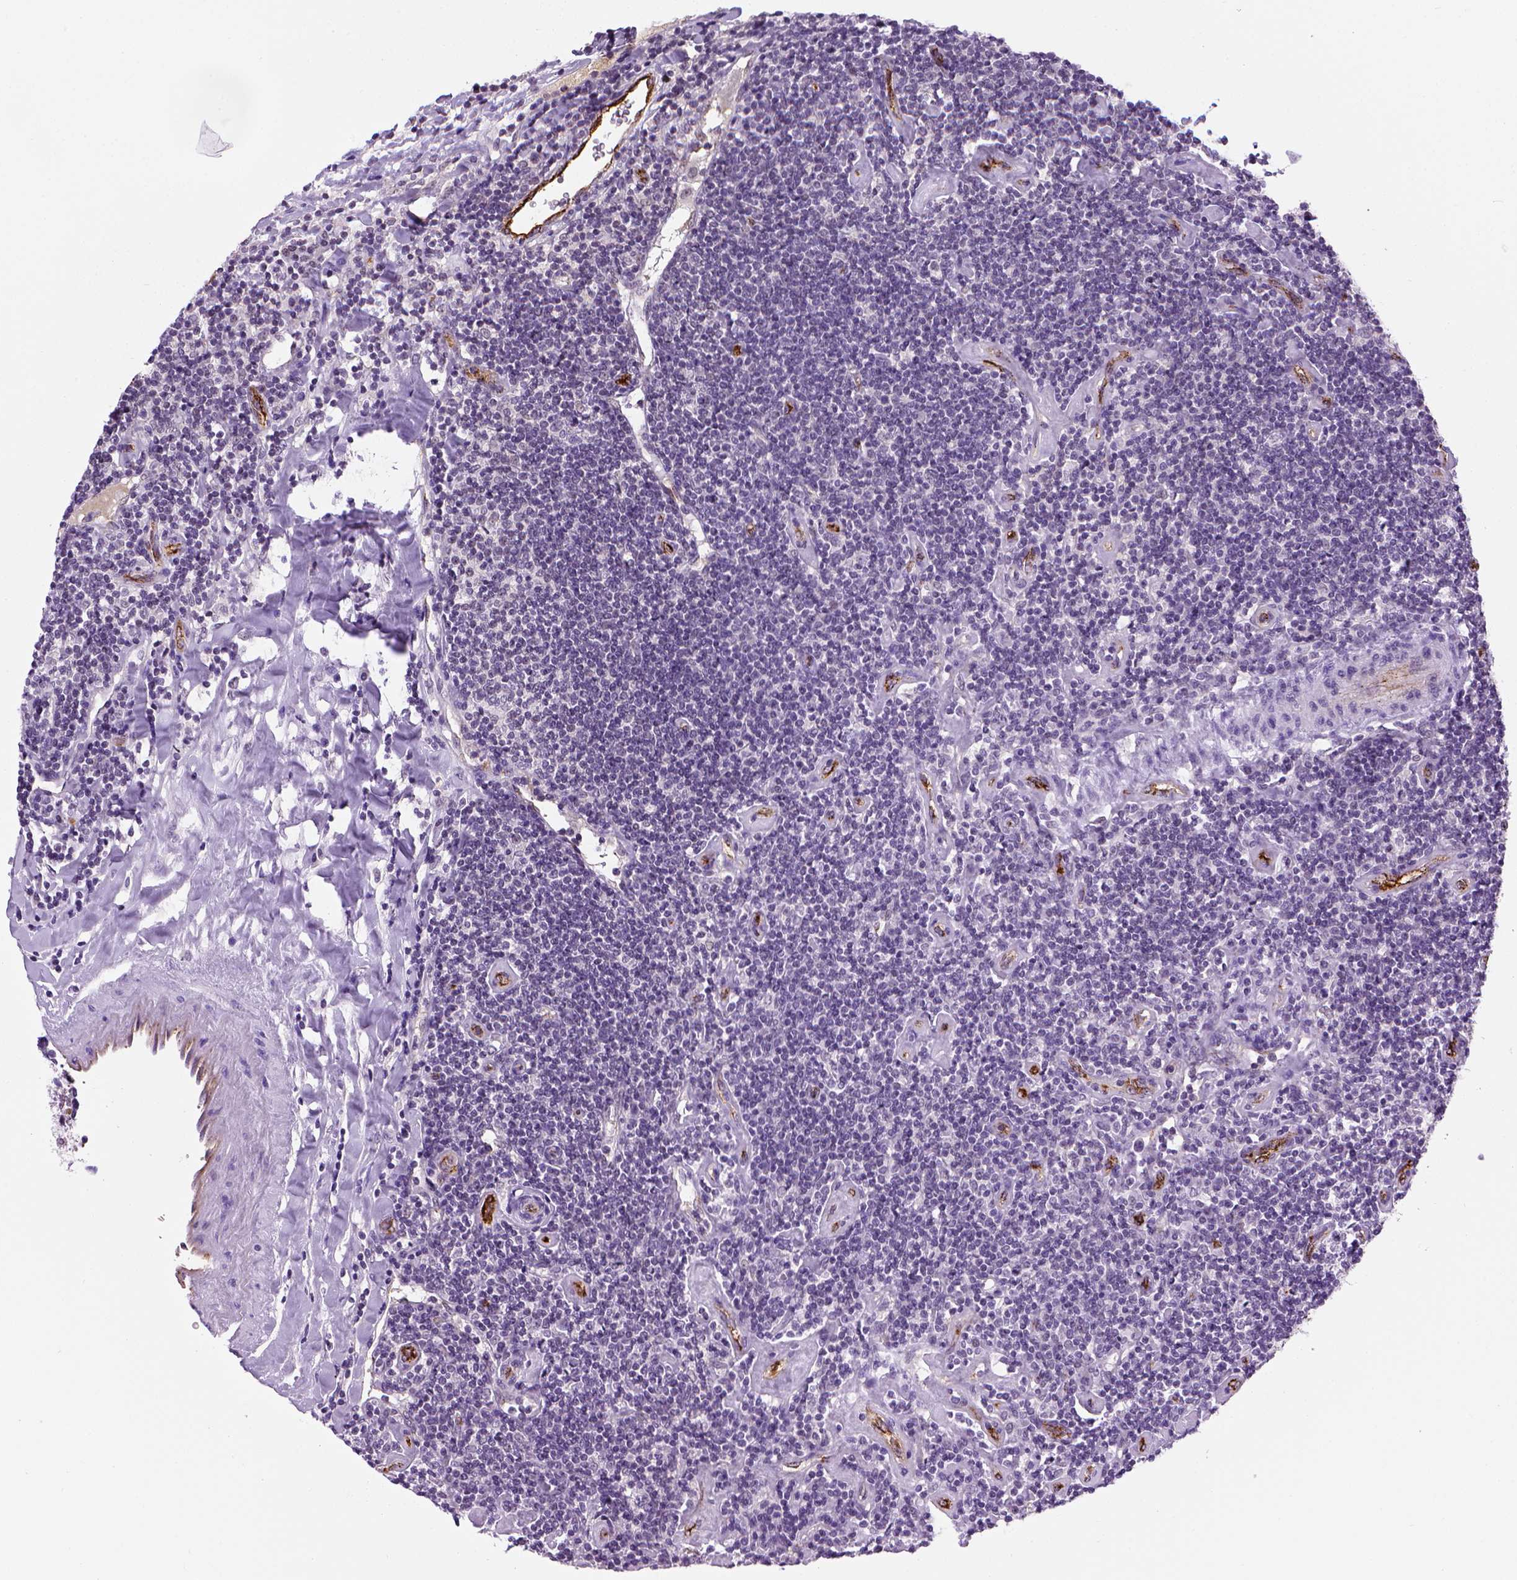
{"staining": {"intensity": "negative", "quantity": "none", "location": "none"}, "tissue": "lymphoma", "cell_type": "Tumor cells", "image_type": "cancer", "snomed": [{"axis": "morphology", "description": "Hodgkin's disease, NOS"}, {"axis": "topography", "description": "Lymph node"}], "caption": "DAB immunohistochemical staining of human Hodgkin's disease reveals no significant staining in tumor cells.", "gene": "VWF", "patient": {"sex": "male", "age": 40}}